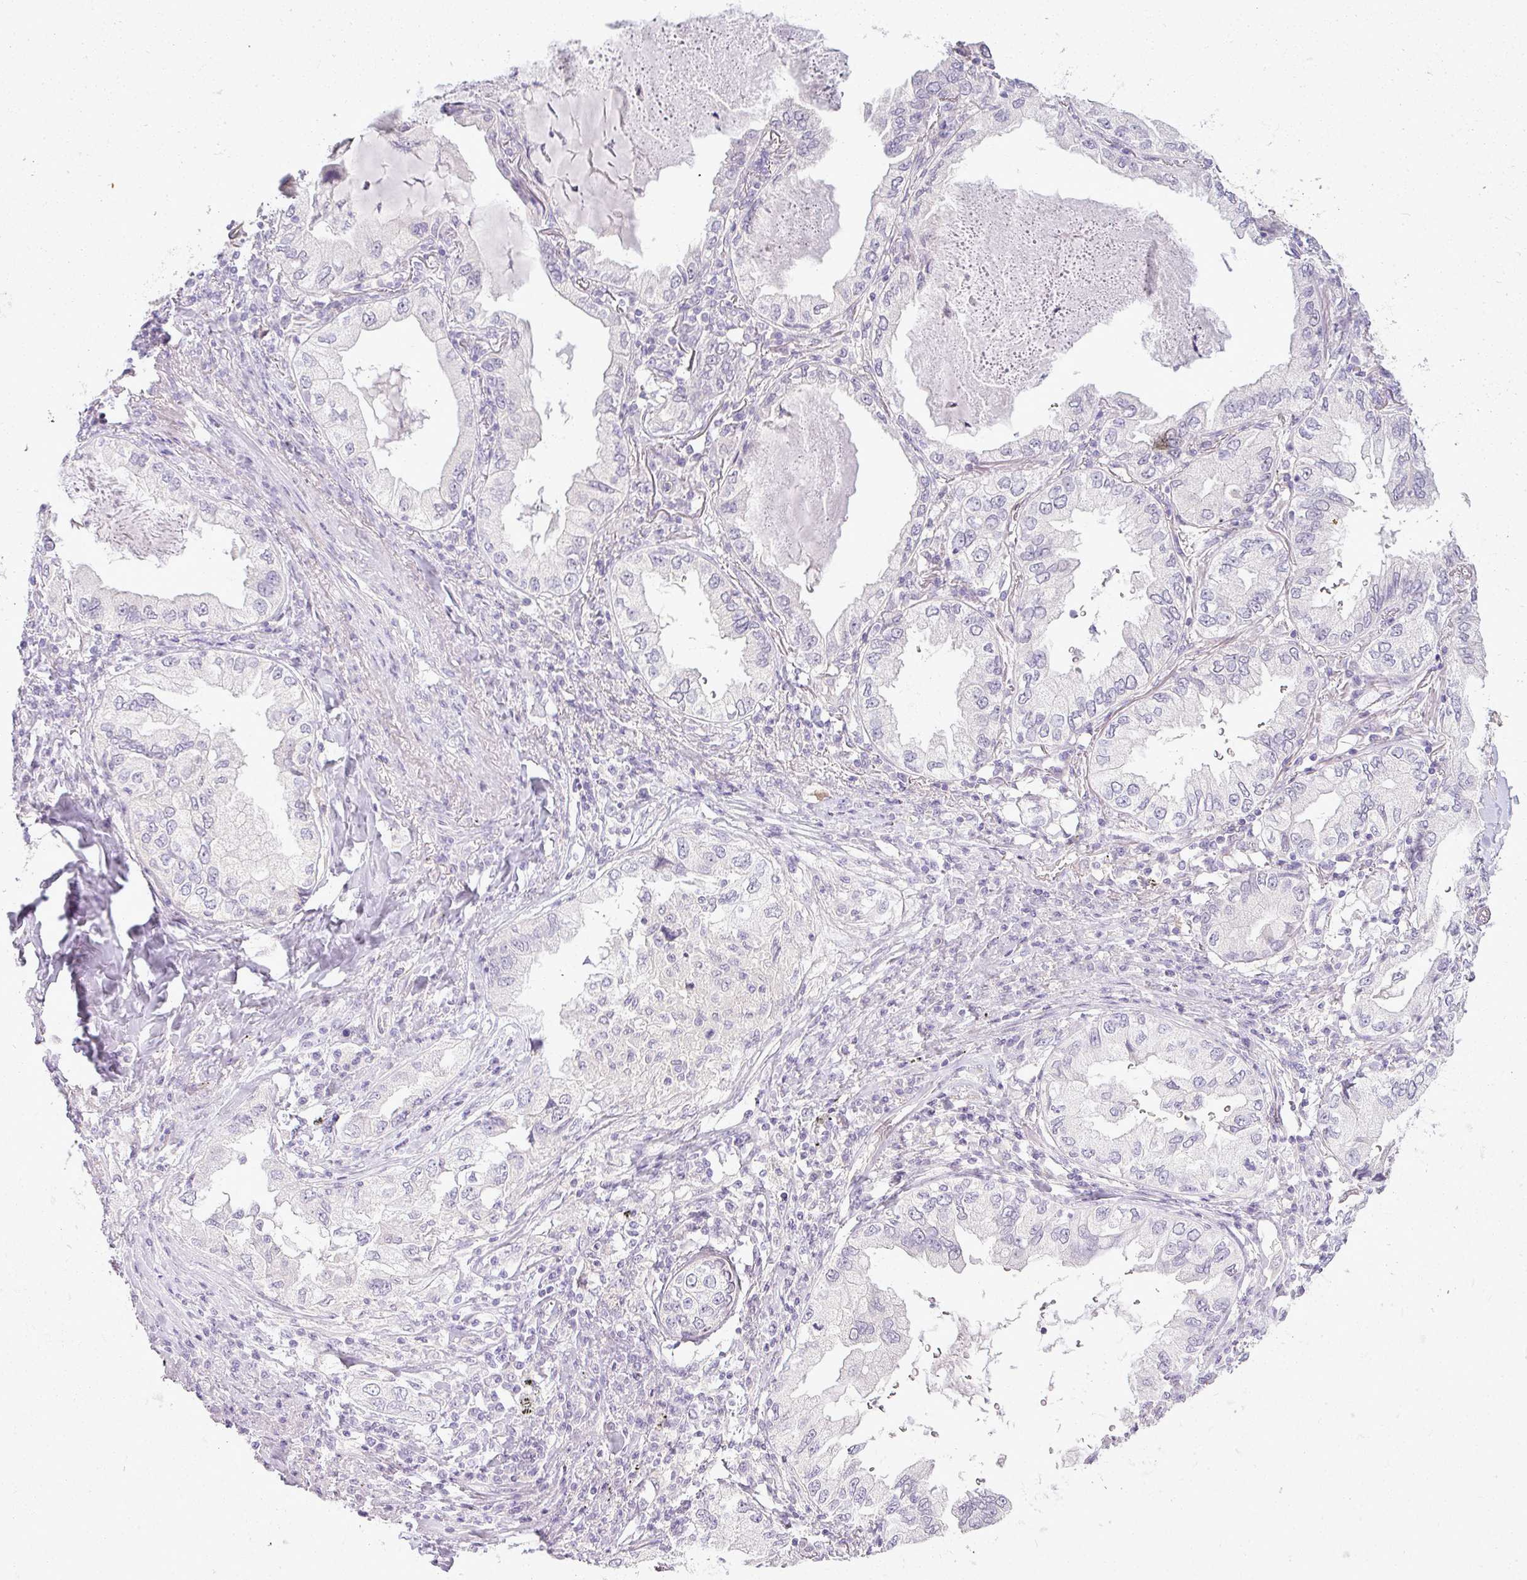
{"staining": {"intensity": "negative", "quantity": "none", "location": "none"}, "tissue": "lung cancer", "cell_type": "Tumor cells", "image_type": "cancer", "snomed": [{"axis": "morphology", "description": "Adenocarcinoma, NOS"}, {"axis": "topography", "description": "Lung"}], "caption": "Lung cancer (adenocarcinoma) was stained to show a protein in brown. There is no significant expression in tumor cells. Nuclei are stained in blue.", "gene": "APOM", "patient": {"sex": "female", "age": 69}}